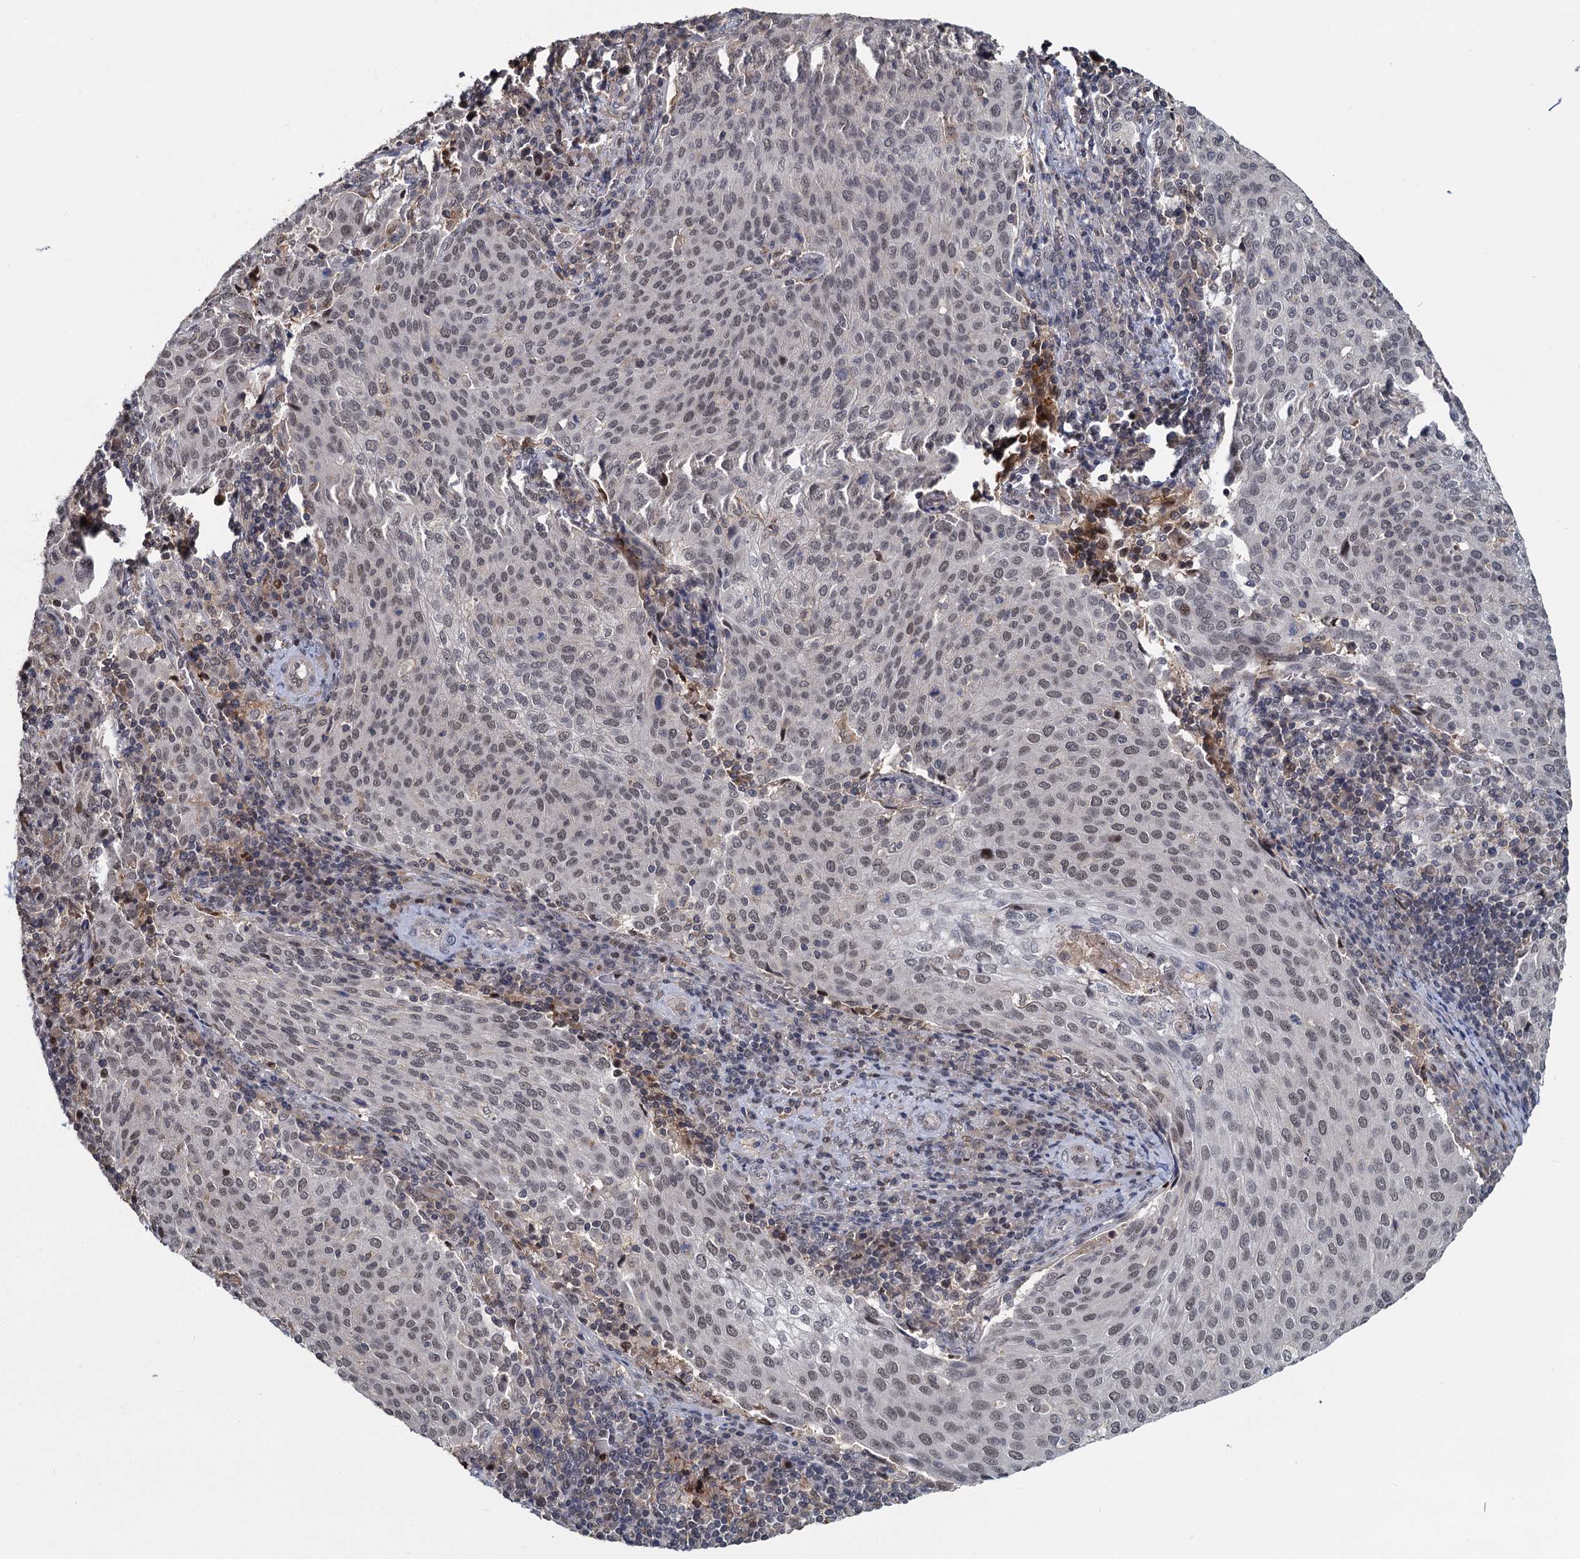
{"staining": {"intensity": "weak", "quantity": ">75%", "location": "nuclear"}, "tissue": "cervical cancer", "cell_type": "Tumor cells", "image_type": "cancer", "snomed": [{"axis": "morphology", "description": "Squamous cell carcinoma, NOS"}, {"axis": "topography", "description": "Cervix"}], "caption": "This micrograph exhibits cervical squamous cell carcinoma stained with immunohistochemistry to label a protein in brown. The nuclear of tumor cells show weak positivity for the protein. Nuclei are counter-stained blue.", "gene": "FANCI", "patient": {"sex": "female", "age": 46}}